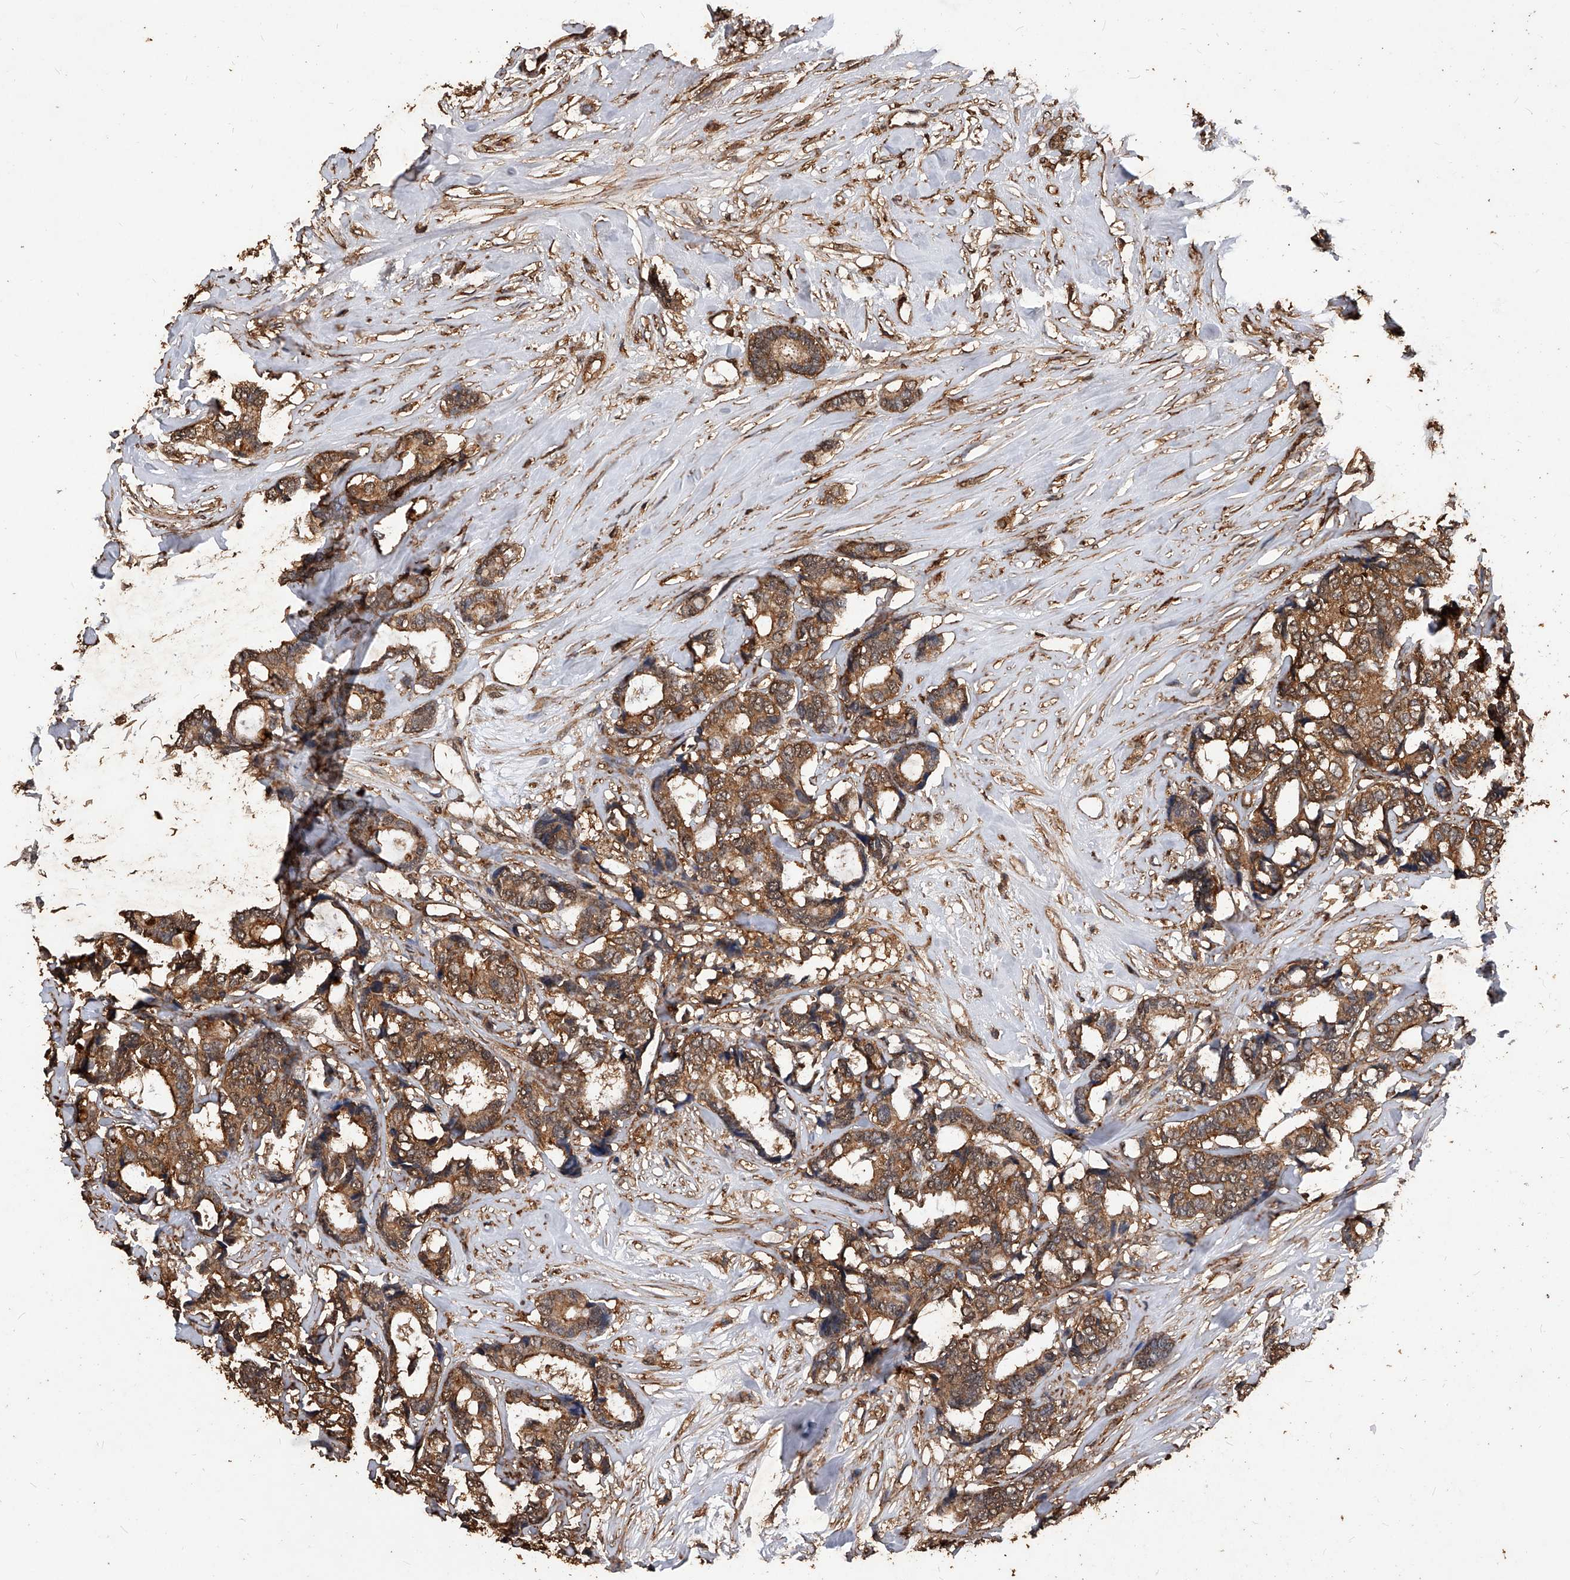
{"staining": {"intensity": "moderate", "quantity": ">75%", "location": "cytoplasmic/membranous"}, "tissue": "breast cancer", "cell_type": "Tumor cells", "image_type": "cancer", "snomed": [{"axis": "morphology", "description": "Duct carcinoma"}, {"axis": "topography", "description": "Breast"}], "caption": "Moderate cytoplasmic/membranous protein staining is present in about >75% of tumor cells in invasive ductal carcinoma (breast).", "gene": "UCP2", "patient": {"sex": "female", "age": 87}}